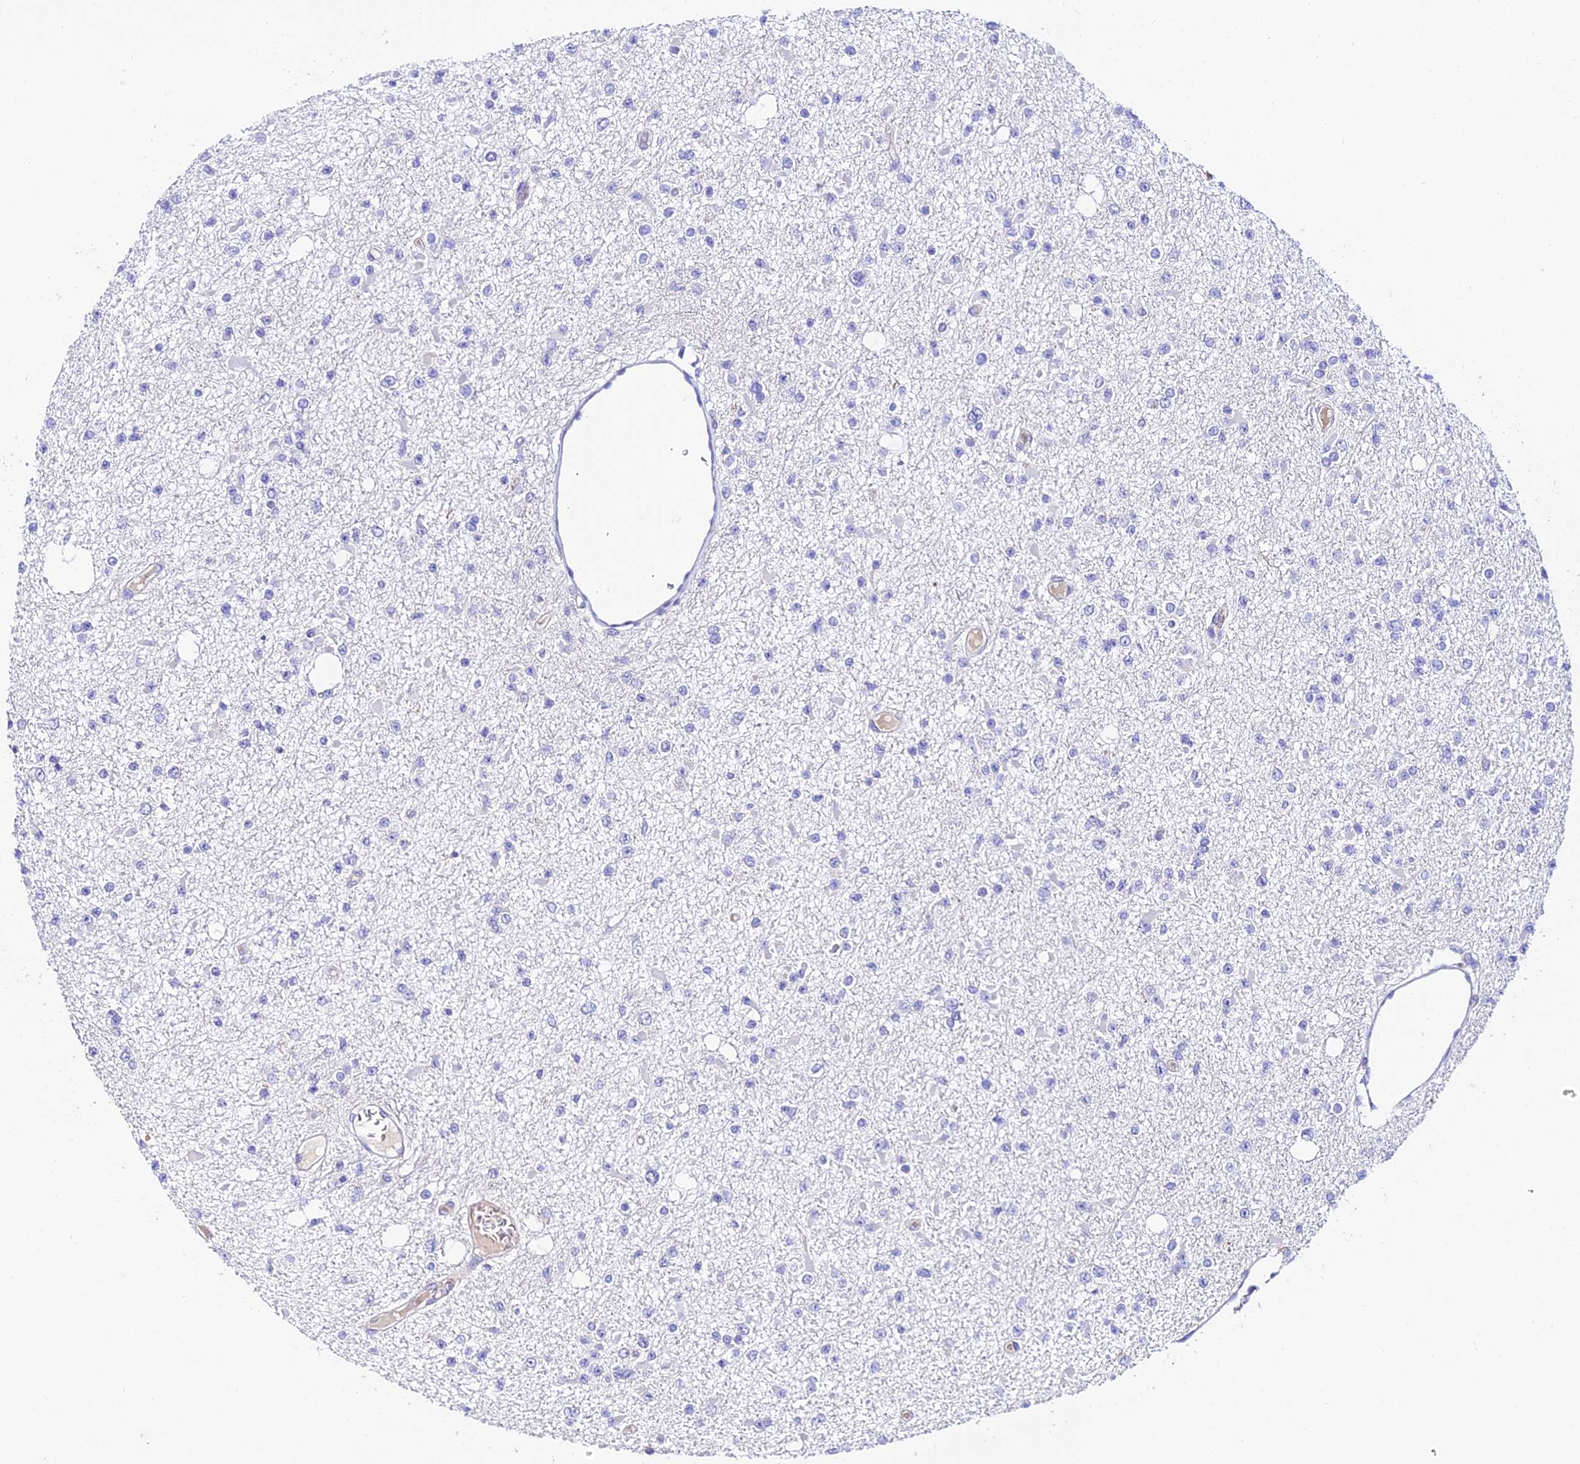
{"staining": {"intensity": "negative", "quantity": "none", "location": "none"}, "tissue": "glioma", "cell_type": "Tumor cells", "image_type": "cancer", "snomed": [{"axis": "morphology", "description": "Glioma, malignant, Low grade"}, {"axis": "topography", "description": "Brain"}], "caption": "The micrograph displays no significant positivity in tumor cells of malignant glioma (low-grade).", "gene": "TMEM117", "patient": {"sex": "female", "age": 22}}